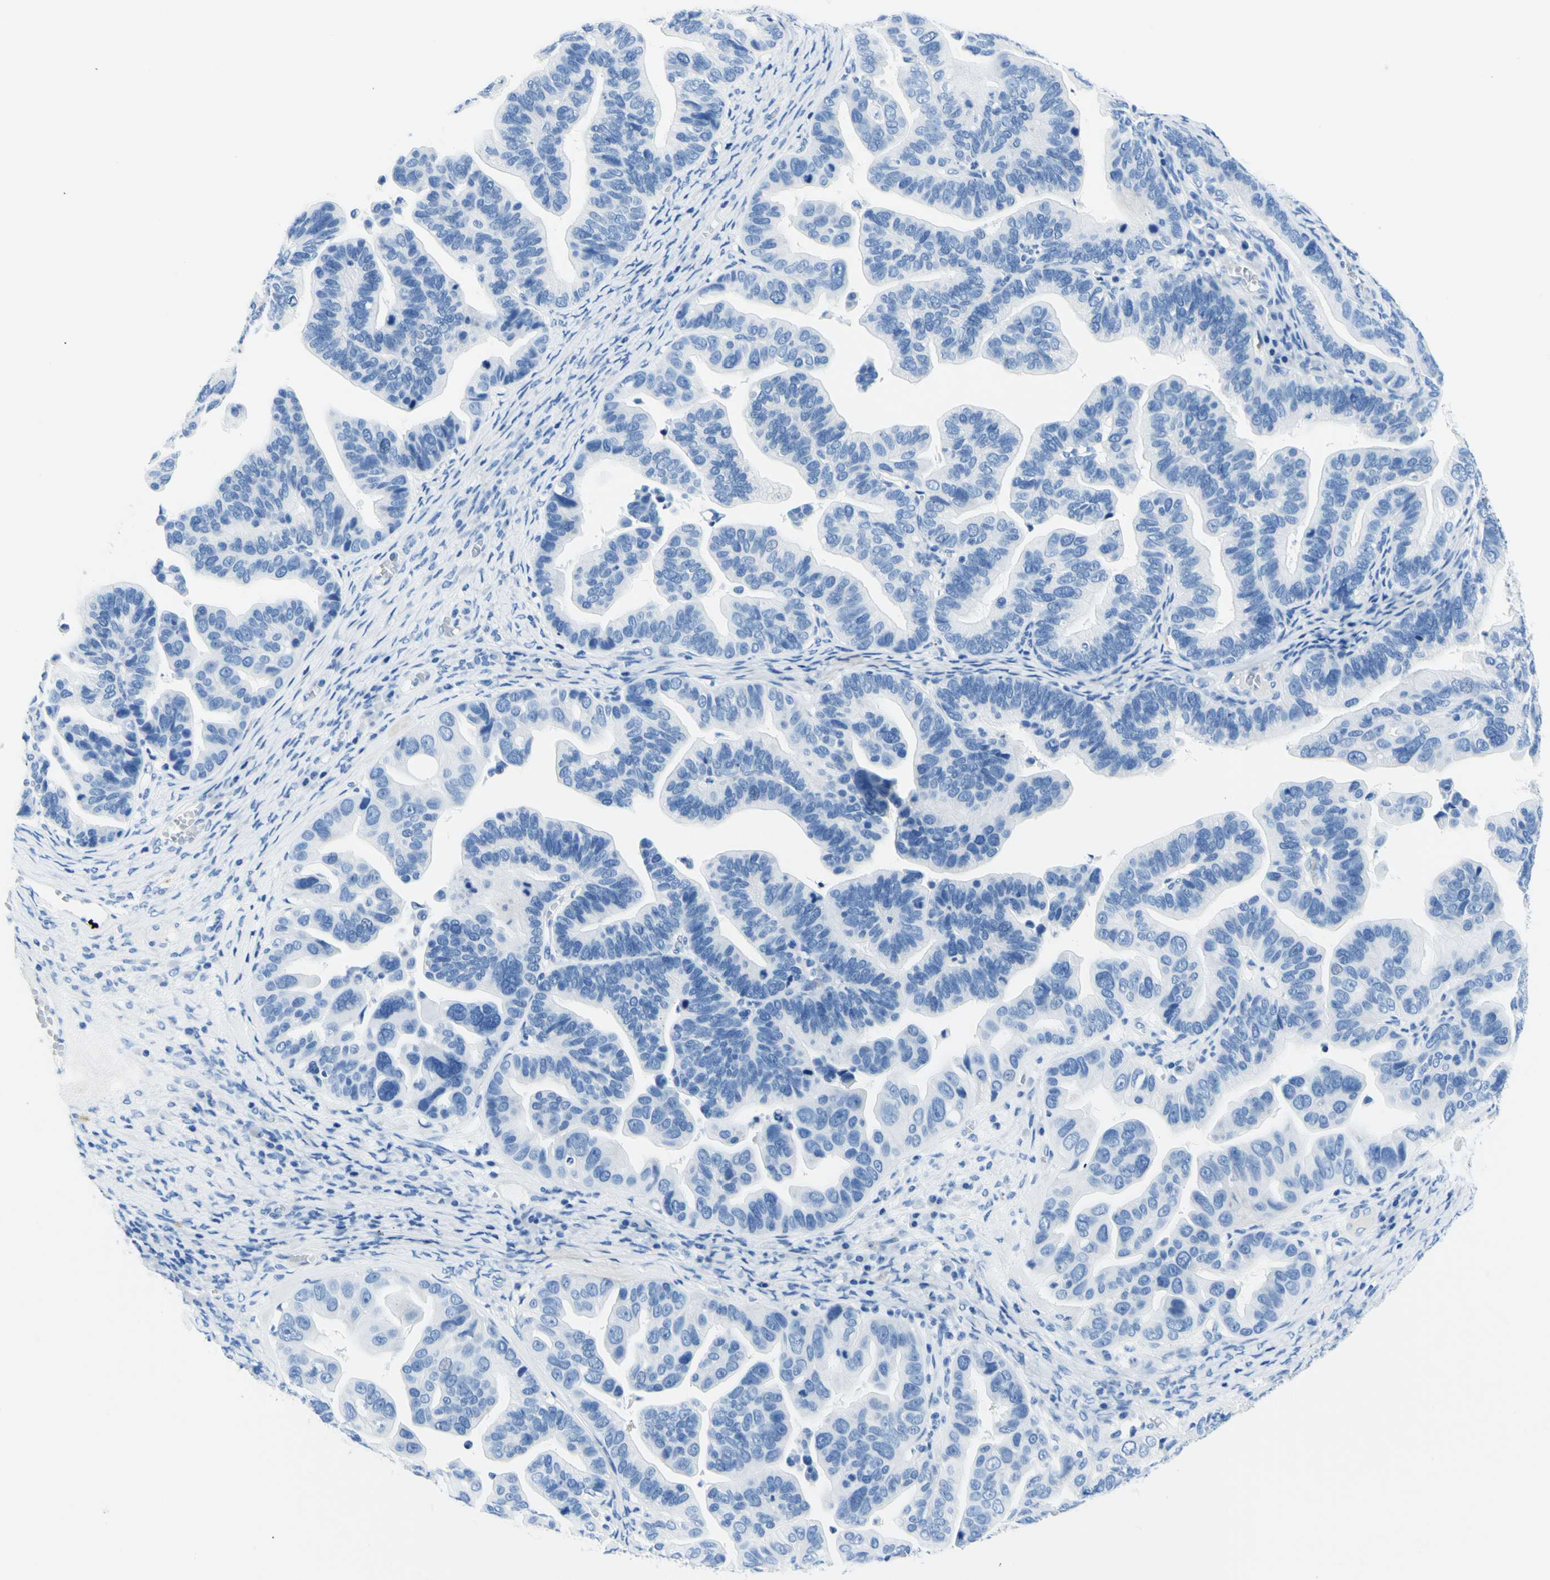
{"staining": {"intensity": "negative", "quantity": "none", "location": "none"}, "tissue": "ovarian cancer", "cell_type": "Tumor cells", "image_type": "cancer", "snomed": [{"axis": "morphology", "description": "Cystadenocarcinoma, serous, NOS"}, {"axis": "topography", "description": "Ovary"}], "caption": "Tumor cells are negative for brown protein staining in ovarian serous cystadenocarcinoma.", "gene": "MYH2", "patient": {"sex": "female", "age": 56}}